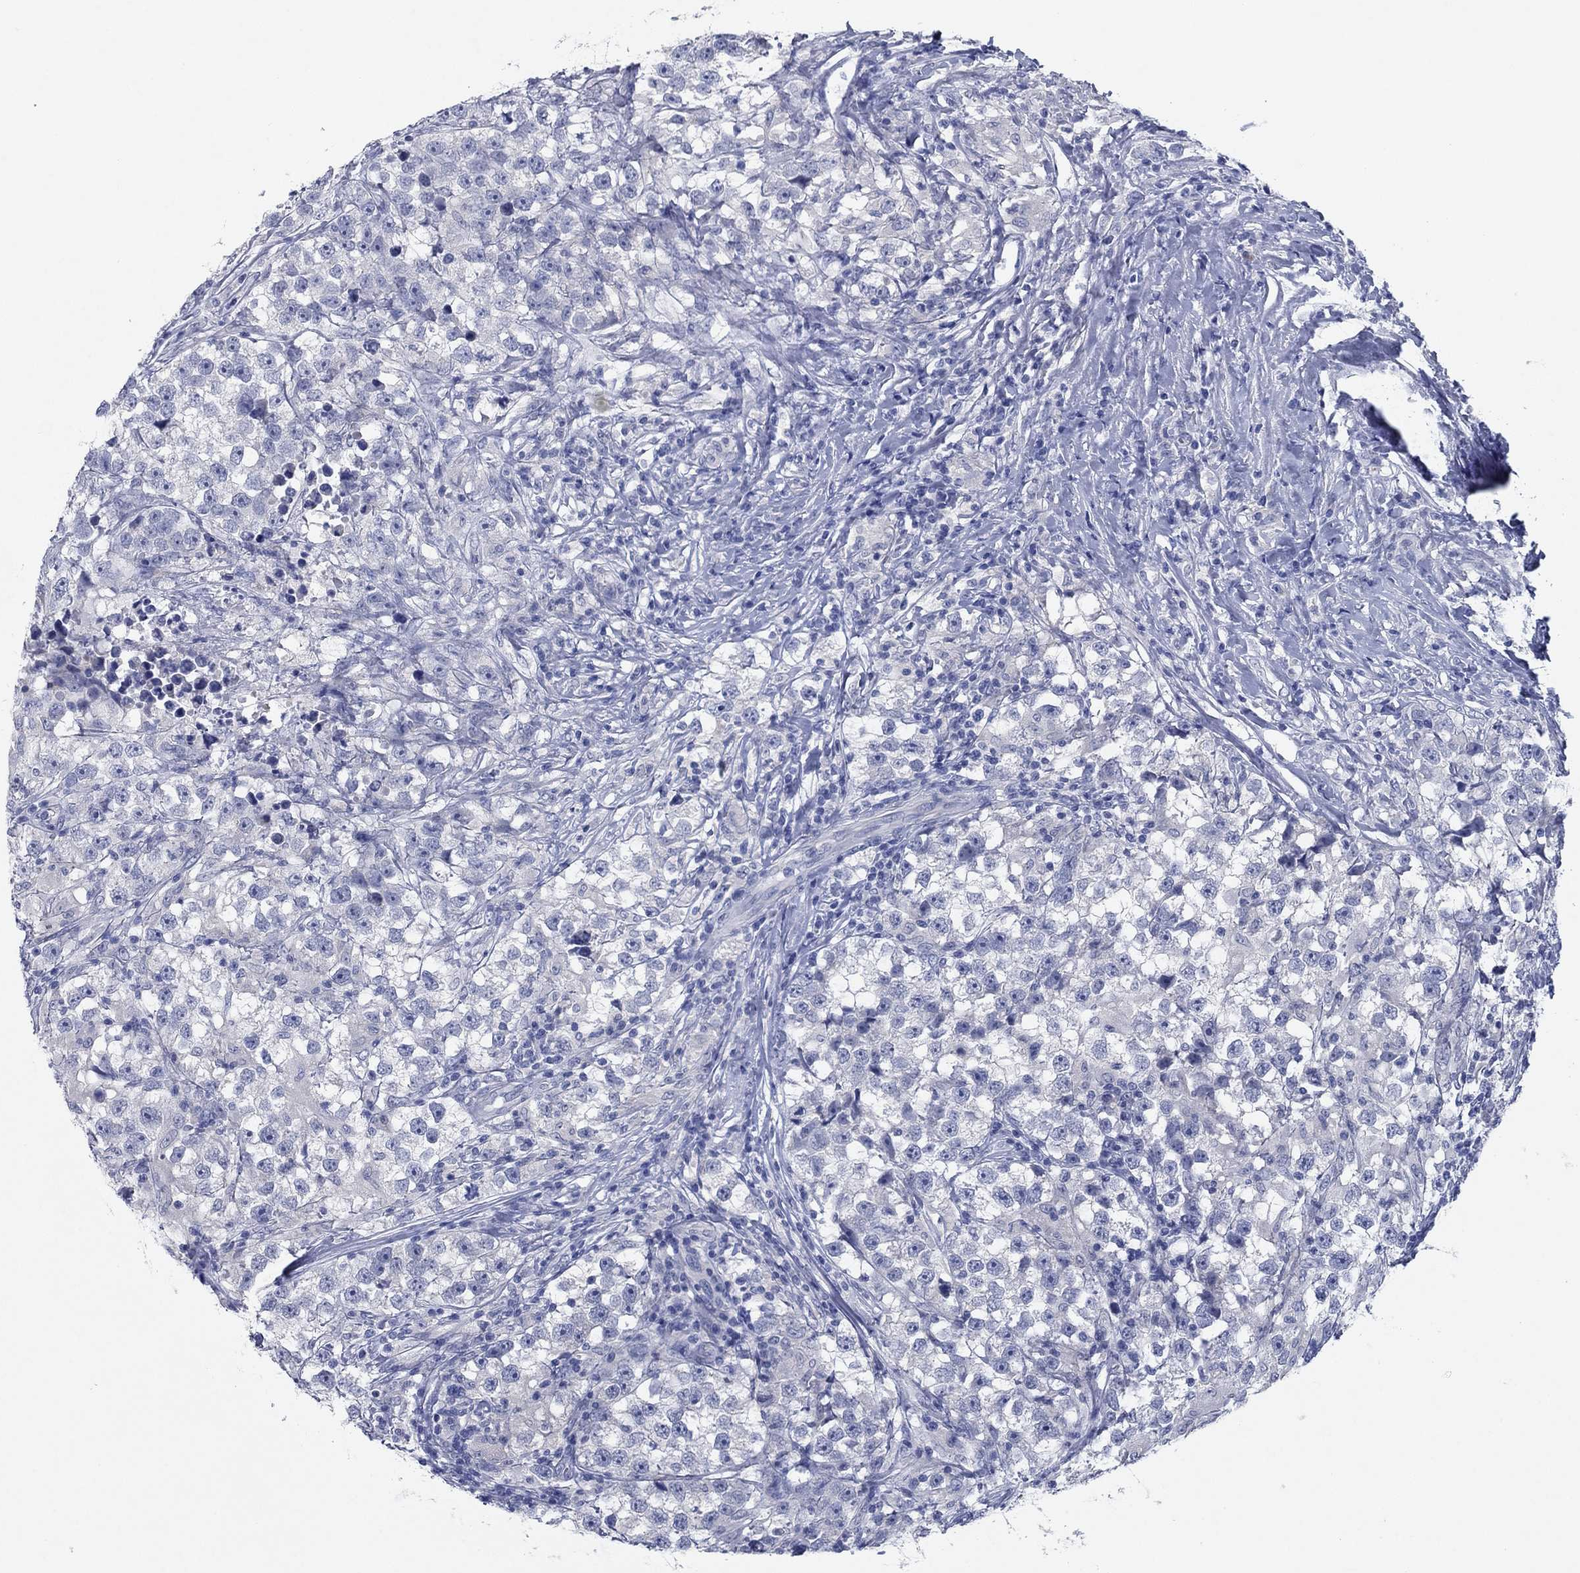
{"staining": {"intensity": "negative", "quantity": "none", "location": "none"}, "tissue": "testis cancer", "cell_type": "Tumor cells", "image_type": "cancer", "snomed": [{"axis": "morphology", "description": "Seminoma, NOS"}, {"axis": "topography", "description": "Testis"}], "caption": "There is no significant expression in tumor cells of seminoma (testis). (DAB (3,3'-diaminobenzidine) immunohistochemistry (IHC) with hematoxylin counter stain).", "gene": "CNTNAP4", "patient": {"sex": "male", "age": 46}}